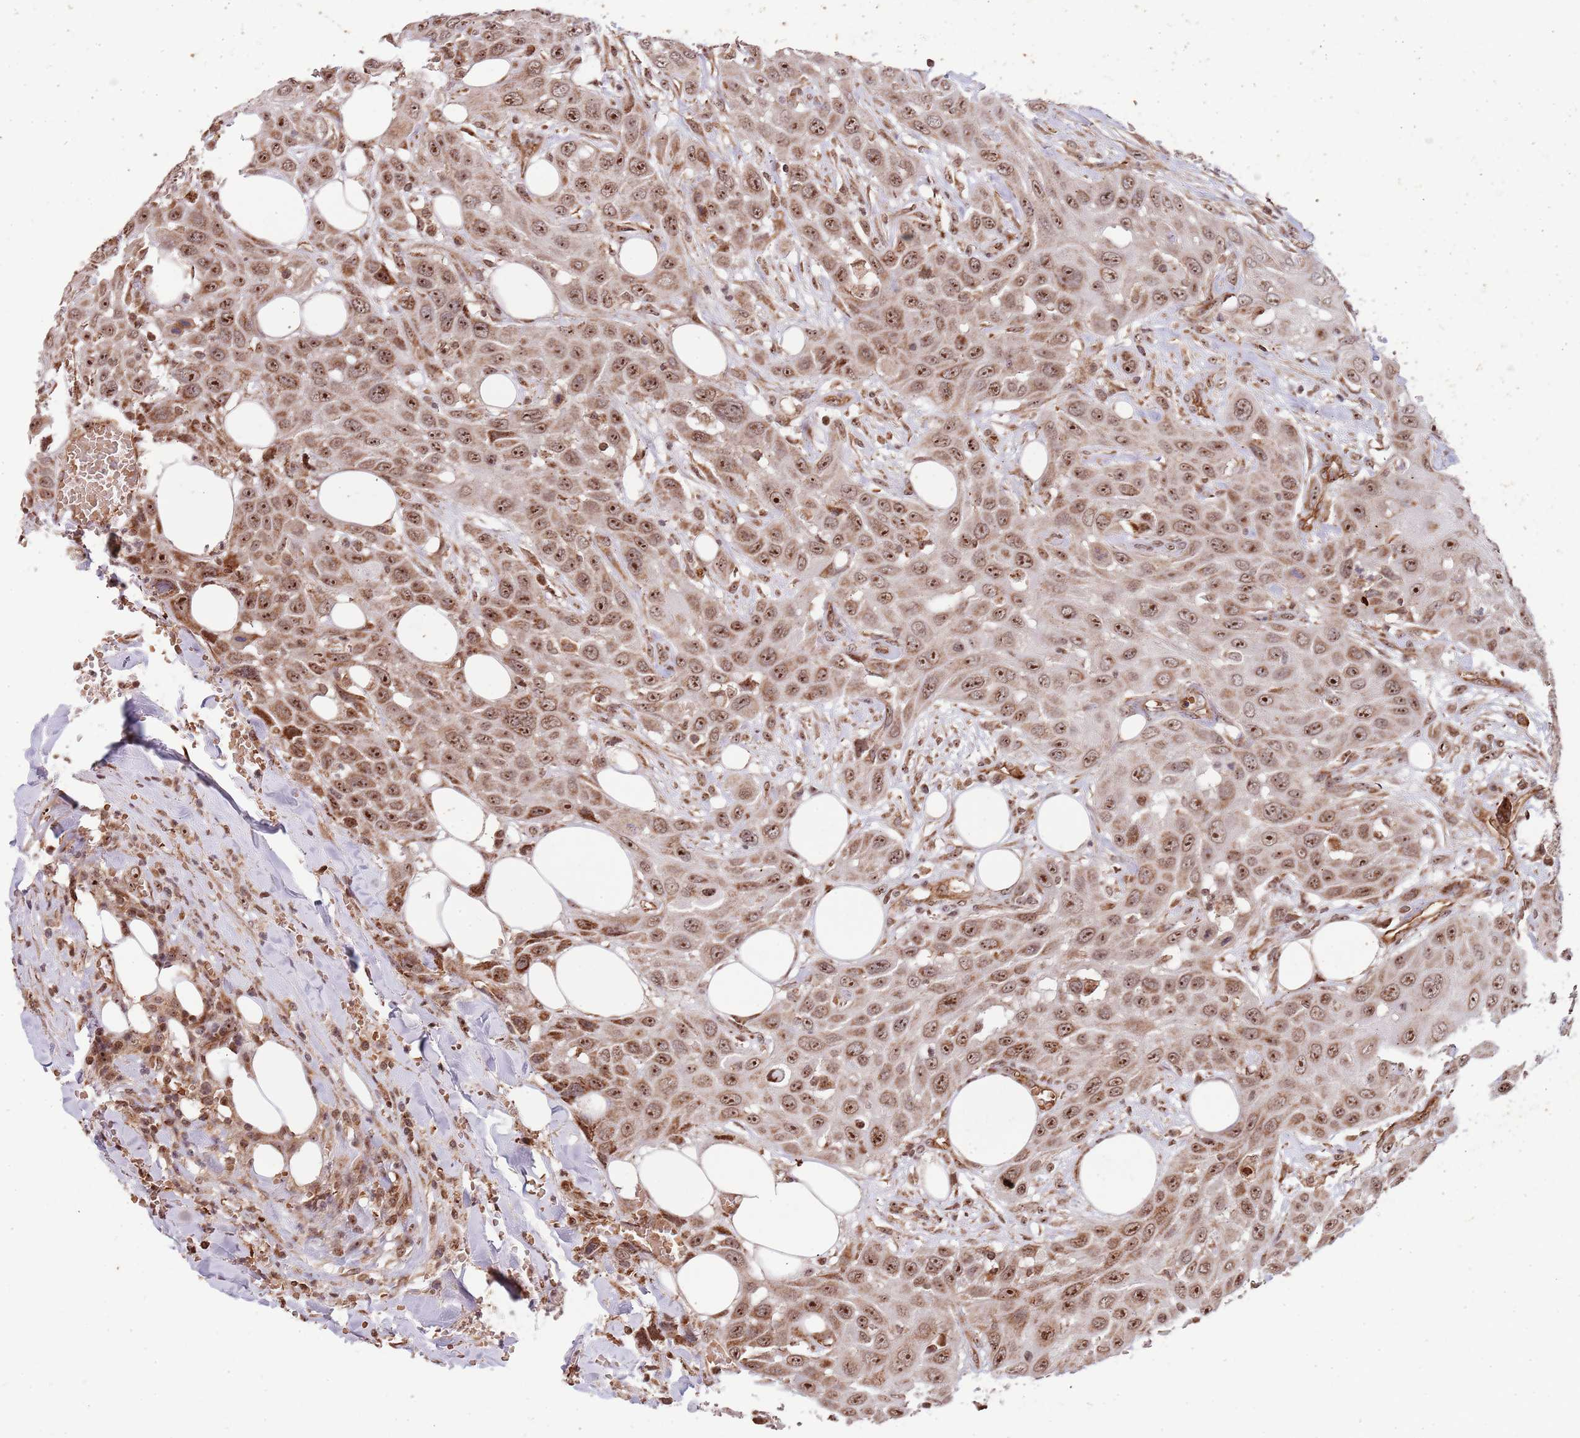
{"staining": {"intensity": "moderate", "quantity": ">75%", "location": "nuclear"}, "tissue": "head and neck cancer", "cell_type": "Tumor cells", "image_type": "cancer", "snomed": [{"axis": "morphology", "description": "Squamous cell carcinoma, NOS"}, {"axis": "topography", "description": "Head-Neck"}], "caption": "Immunohistochemistry of squamous cell carcinoma (head and neck) exhibits medium levels of moderate nuclear staining in about >75% of tumor cells.", "gene": "DCHS1", "patient": {"sex": "male", "age": 81}}